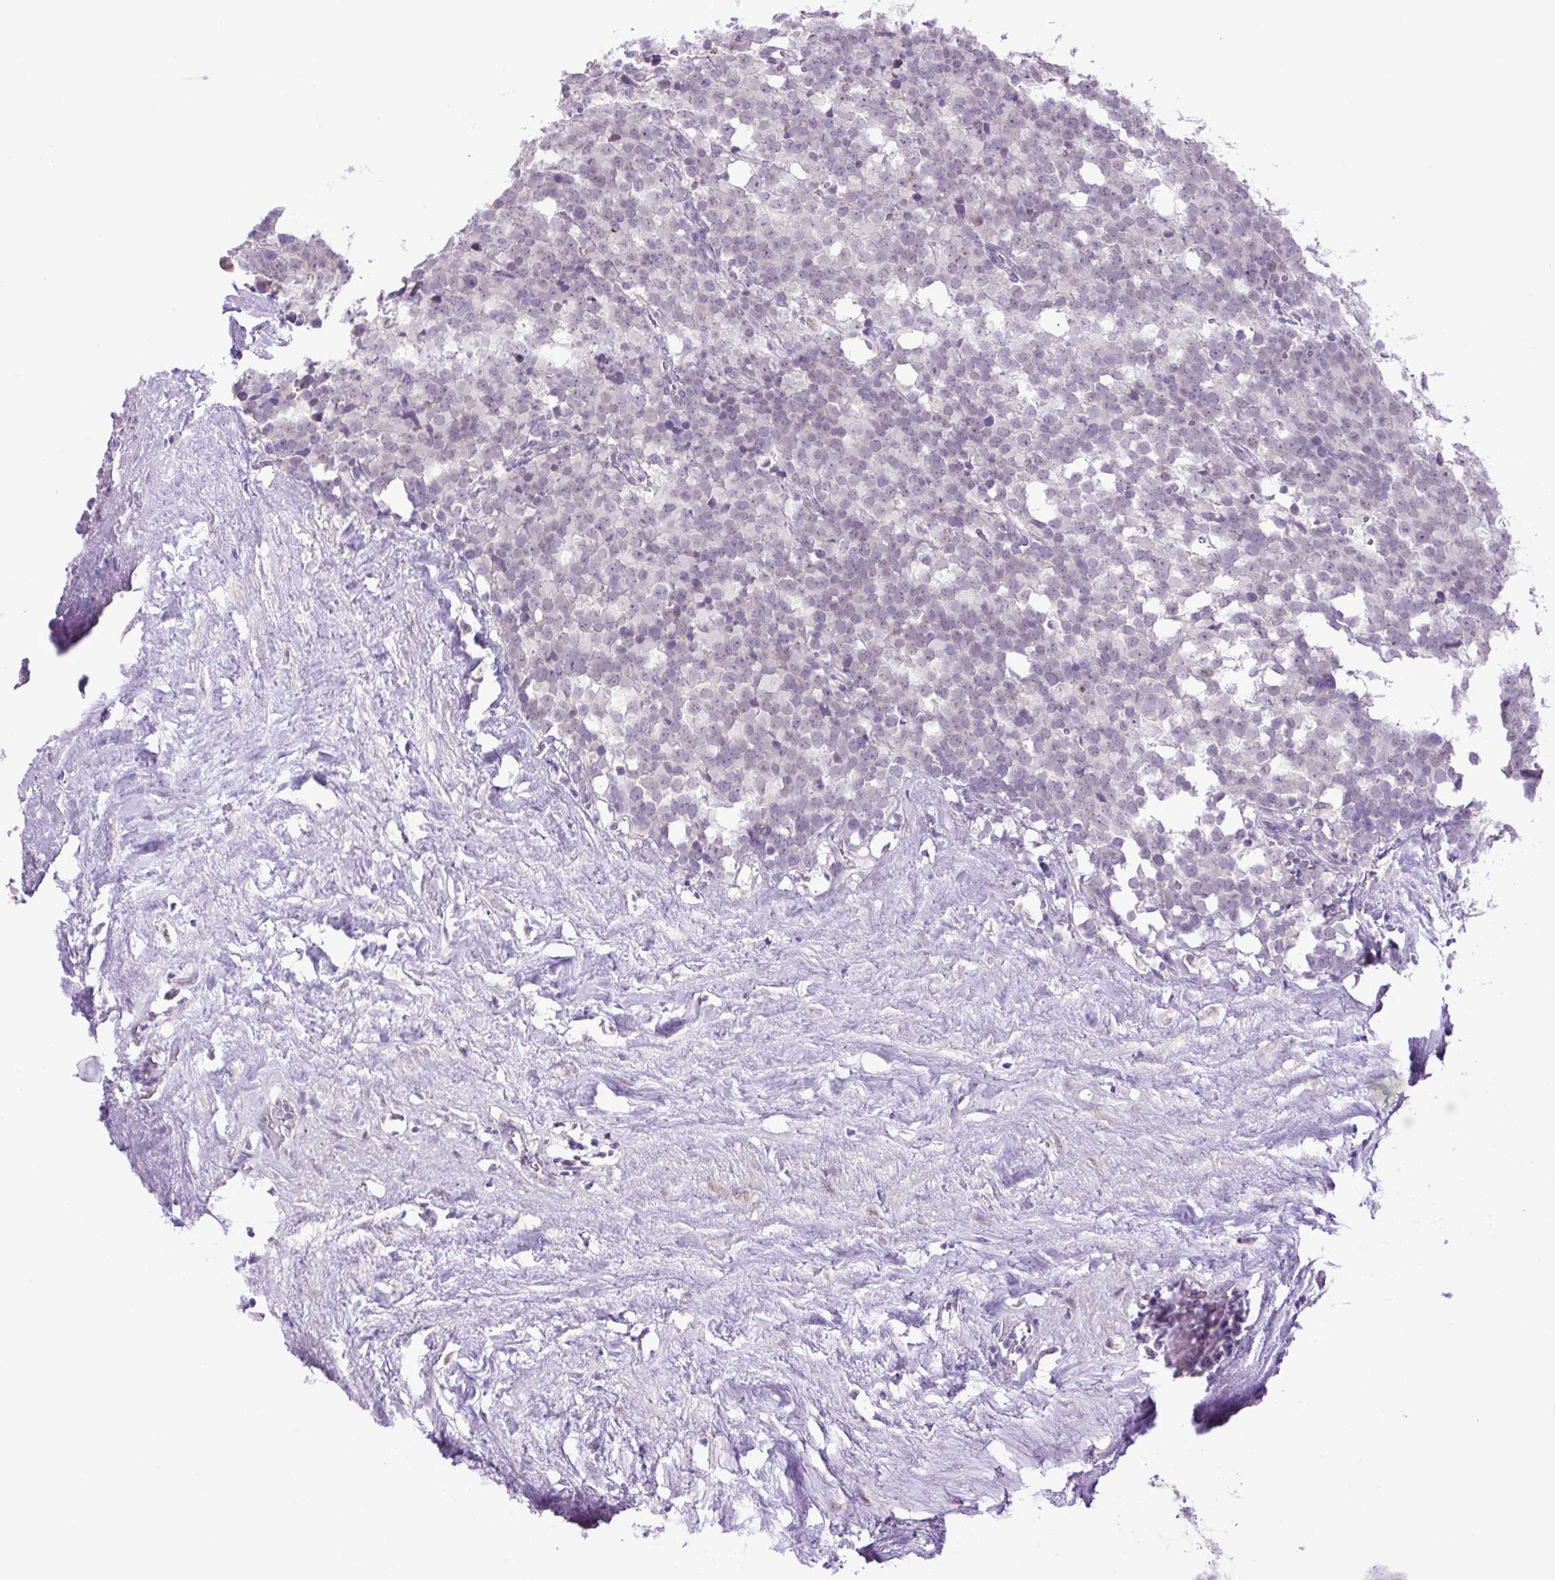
{"staining": {"intensity": "negative", "quantity": "none", "location": "none"}, "tissue": "testis cancer", "cell_type": "Tumor cells", "image_type": "cancer", "snomed": [{"axis": "morphology", "description": "Seminoma, NOS"}, {"axis": "topography", "description": "Testis"}], "caption": "There is no significant positivity in tumor cells of testis cancer. (DAB (3,3'-diaminobenzidine) IHC with hematoxylin counter stain).", "gene": "KPNA1", "patient": {"sex": "male", "age": 71}}